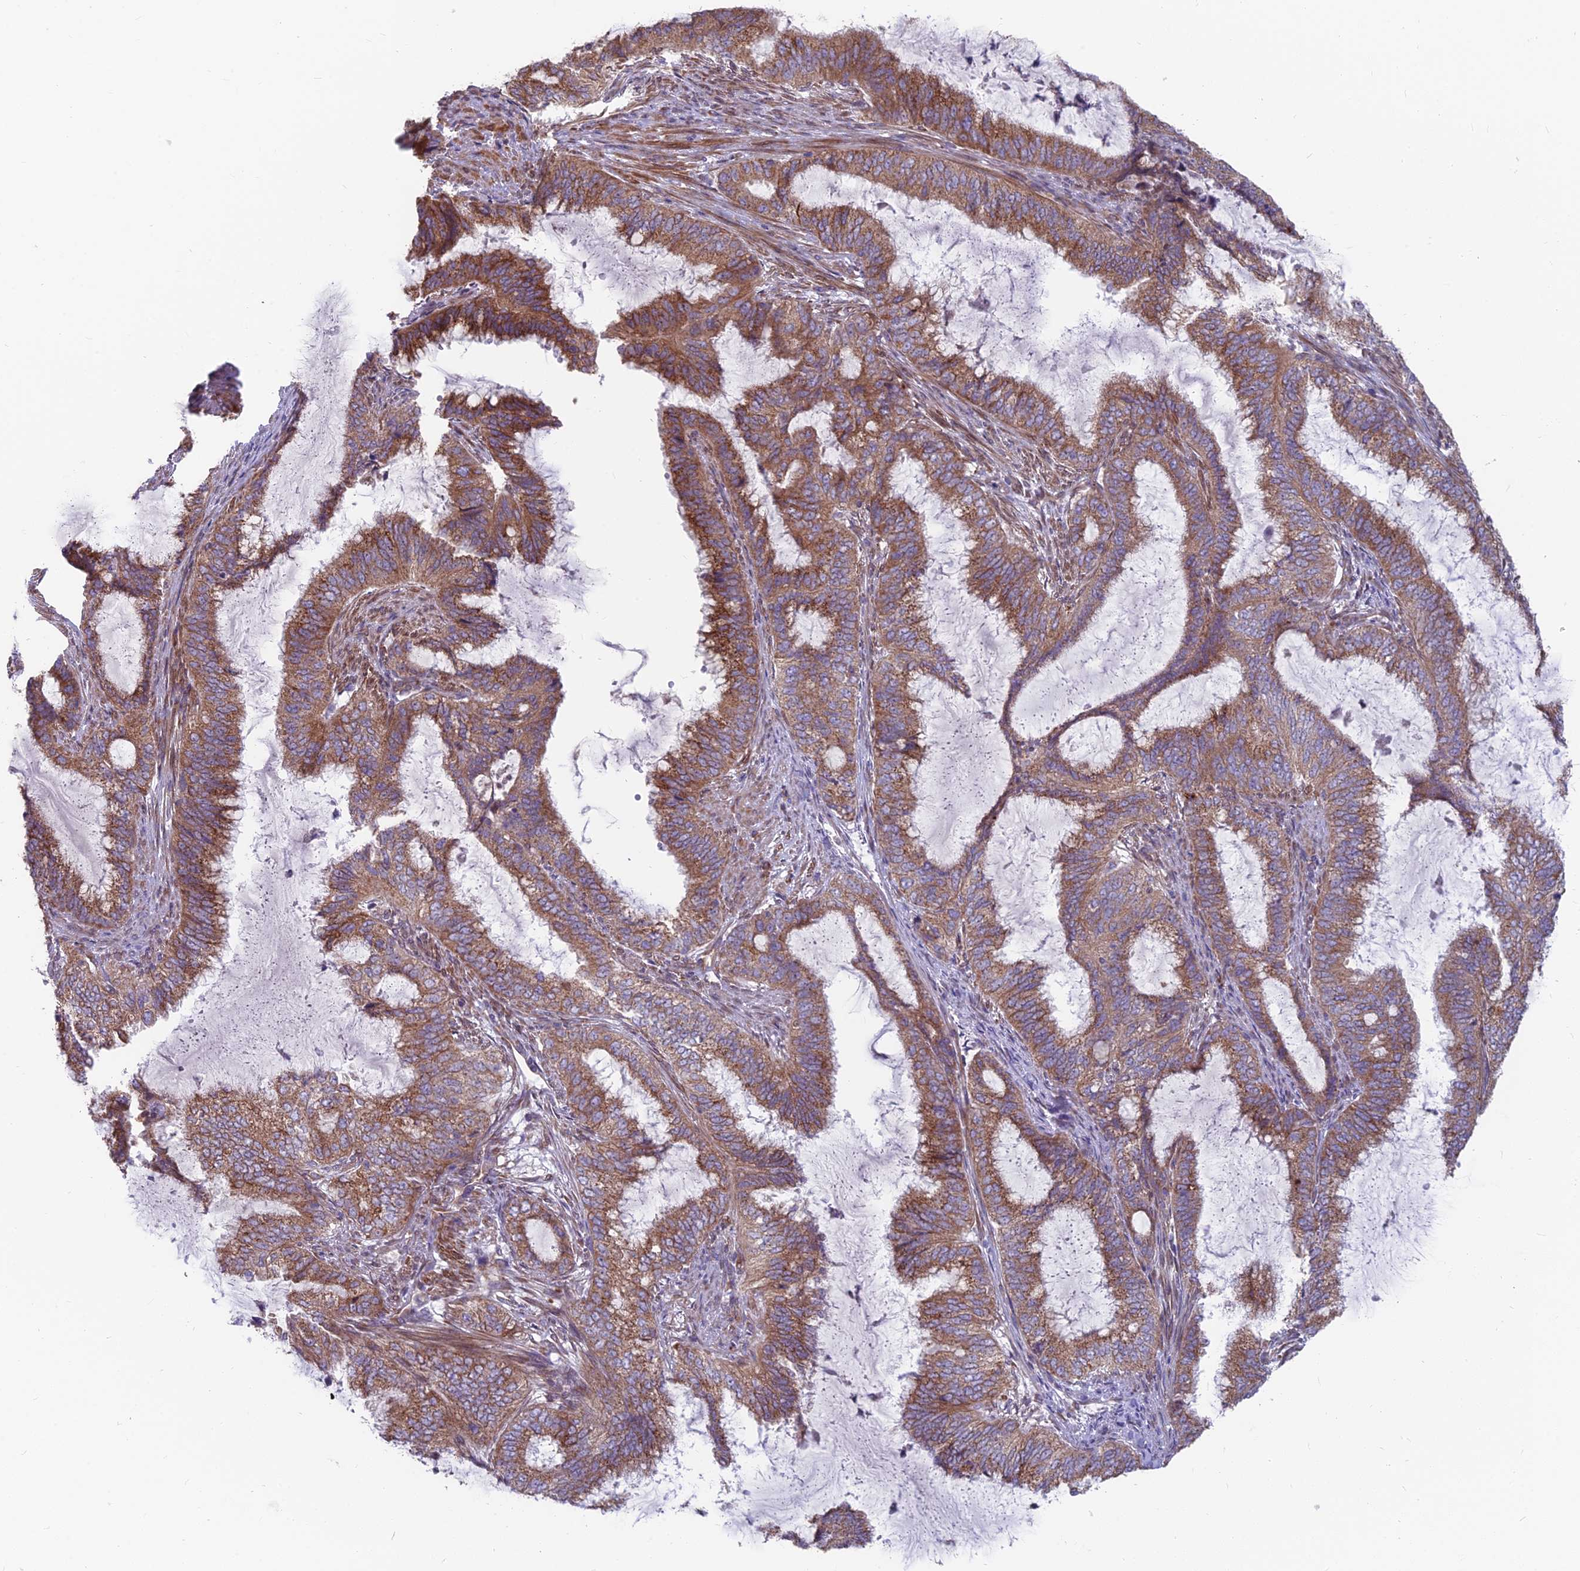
{"staining": {"intensity": "moderate", "quantity": ">75%", "location": "cytoplasmic/membranous"}, "tissue": "endometrial cancer", "cell_type": "Tumor cells", "image_type": "cancer", "snomed": [{"axis": "morphology", "description": "Adenocarcinoma, NOS"}, {"axis": "topography", "description": "Endometrium"}], "caption": "Immunohistochemical staining of human endometrial adenocarcinoma shows medium levels of moderate cytoplasmic/membranous protein staining in approximately >75% of tumor cells. Nuclei are stained in blue.", "gene": "TBC1D20", "patient": {"sex": "female", "age": 51}}